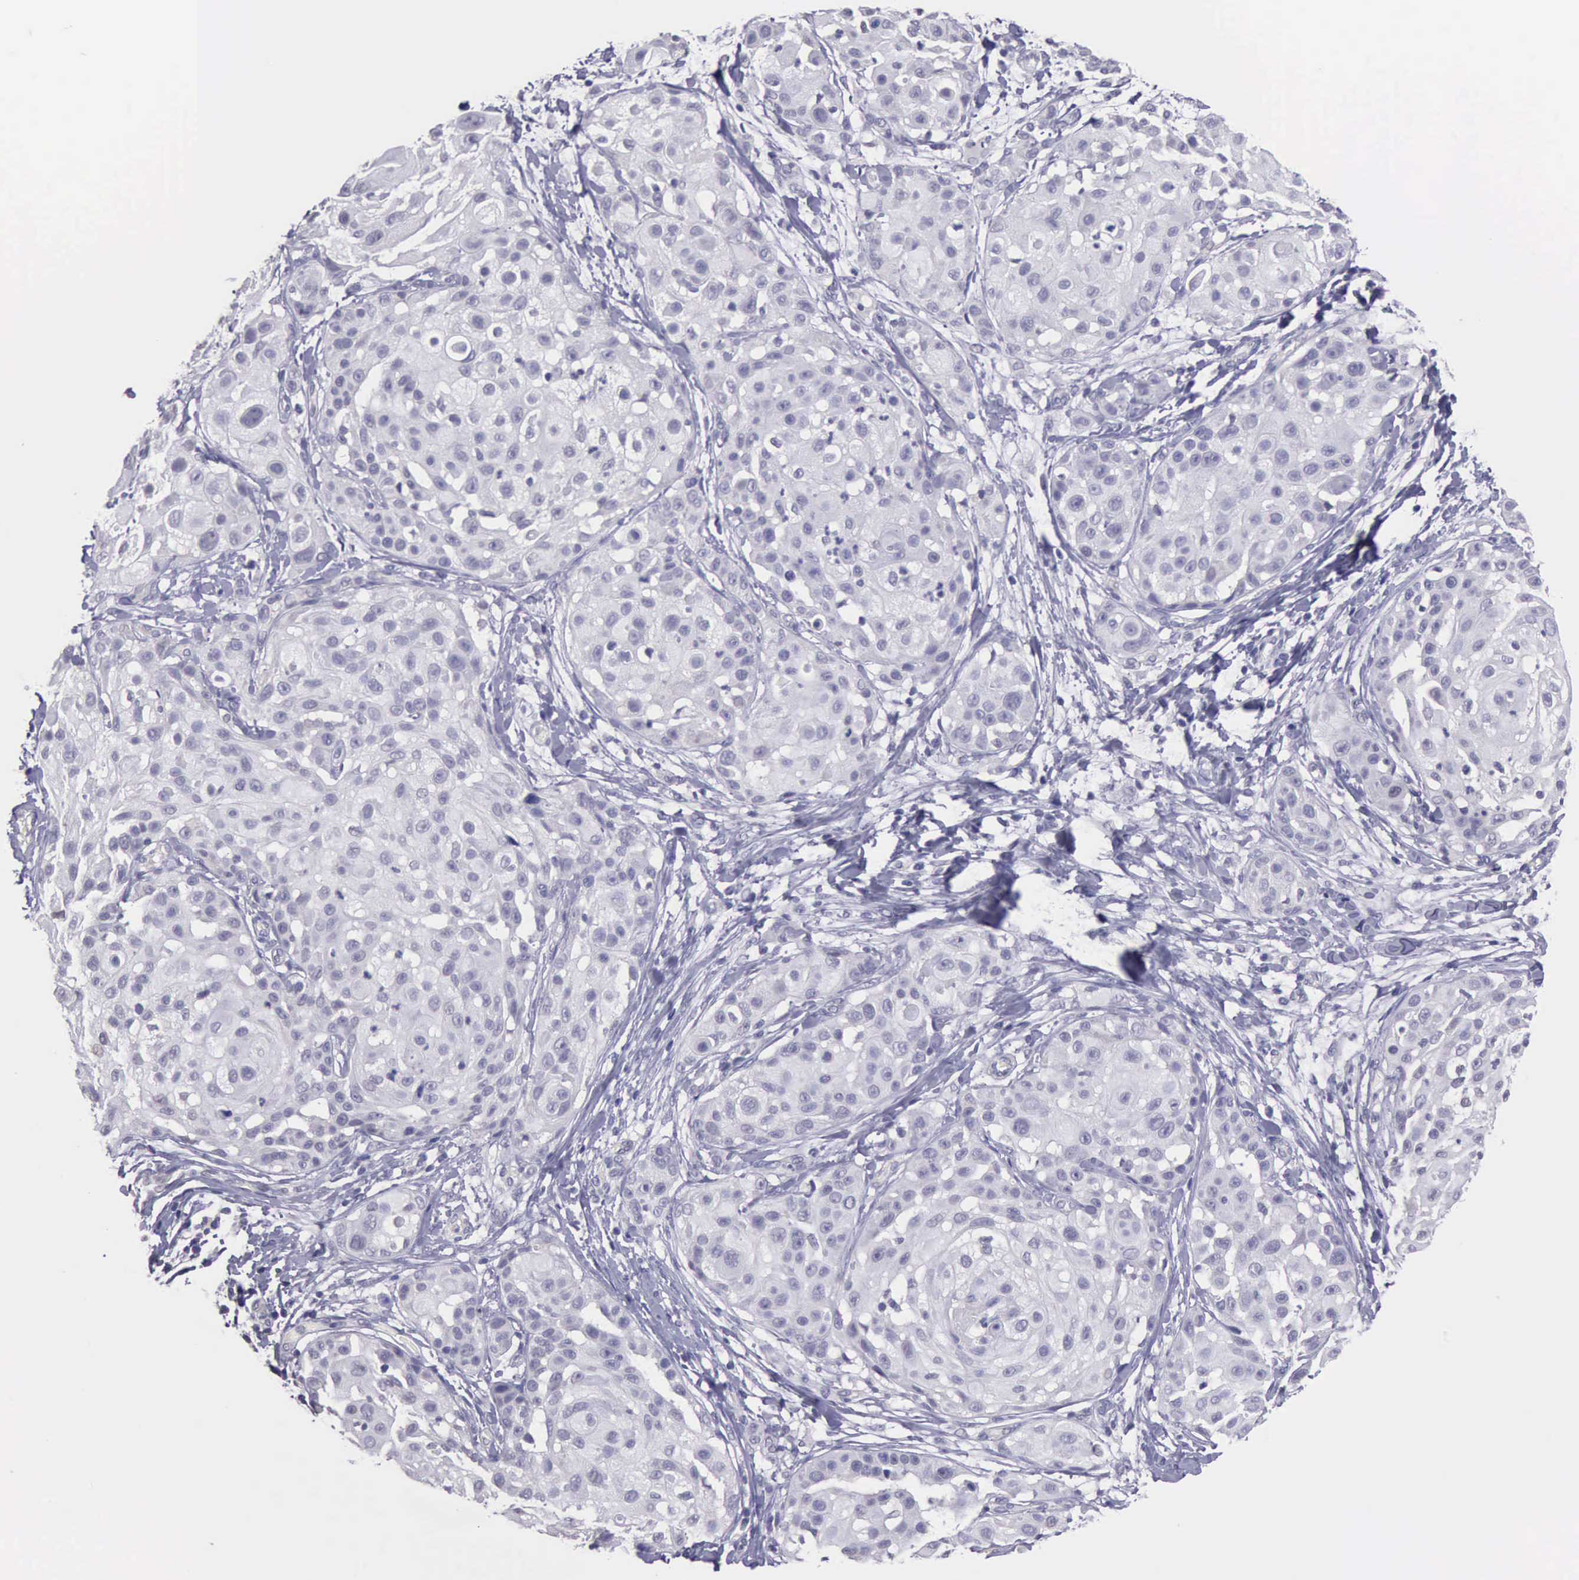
{"staining": {"intensity": "negative", "quantity": "none", "location": "none"}, "tissue": "skin cancer", "cell_type": "Tumor cells", "image_type": "cancer", "snomed": [{"axis": "morphology", "description": "Squamous cell carcinoma, NOS"}, {"axis": "topography", "description": "Skin"}], "caption": "A micrograph of human skin squamous cell carcinoma is negative for staining in tumor cells. The staining was performed using DAB to visualize the protein expression in brown, while the nuclei were stained in blue with hematoxylin (Magnification: 20x).", "gene": "KCND1", "patient": {"sex": "female", "age": 57}}